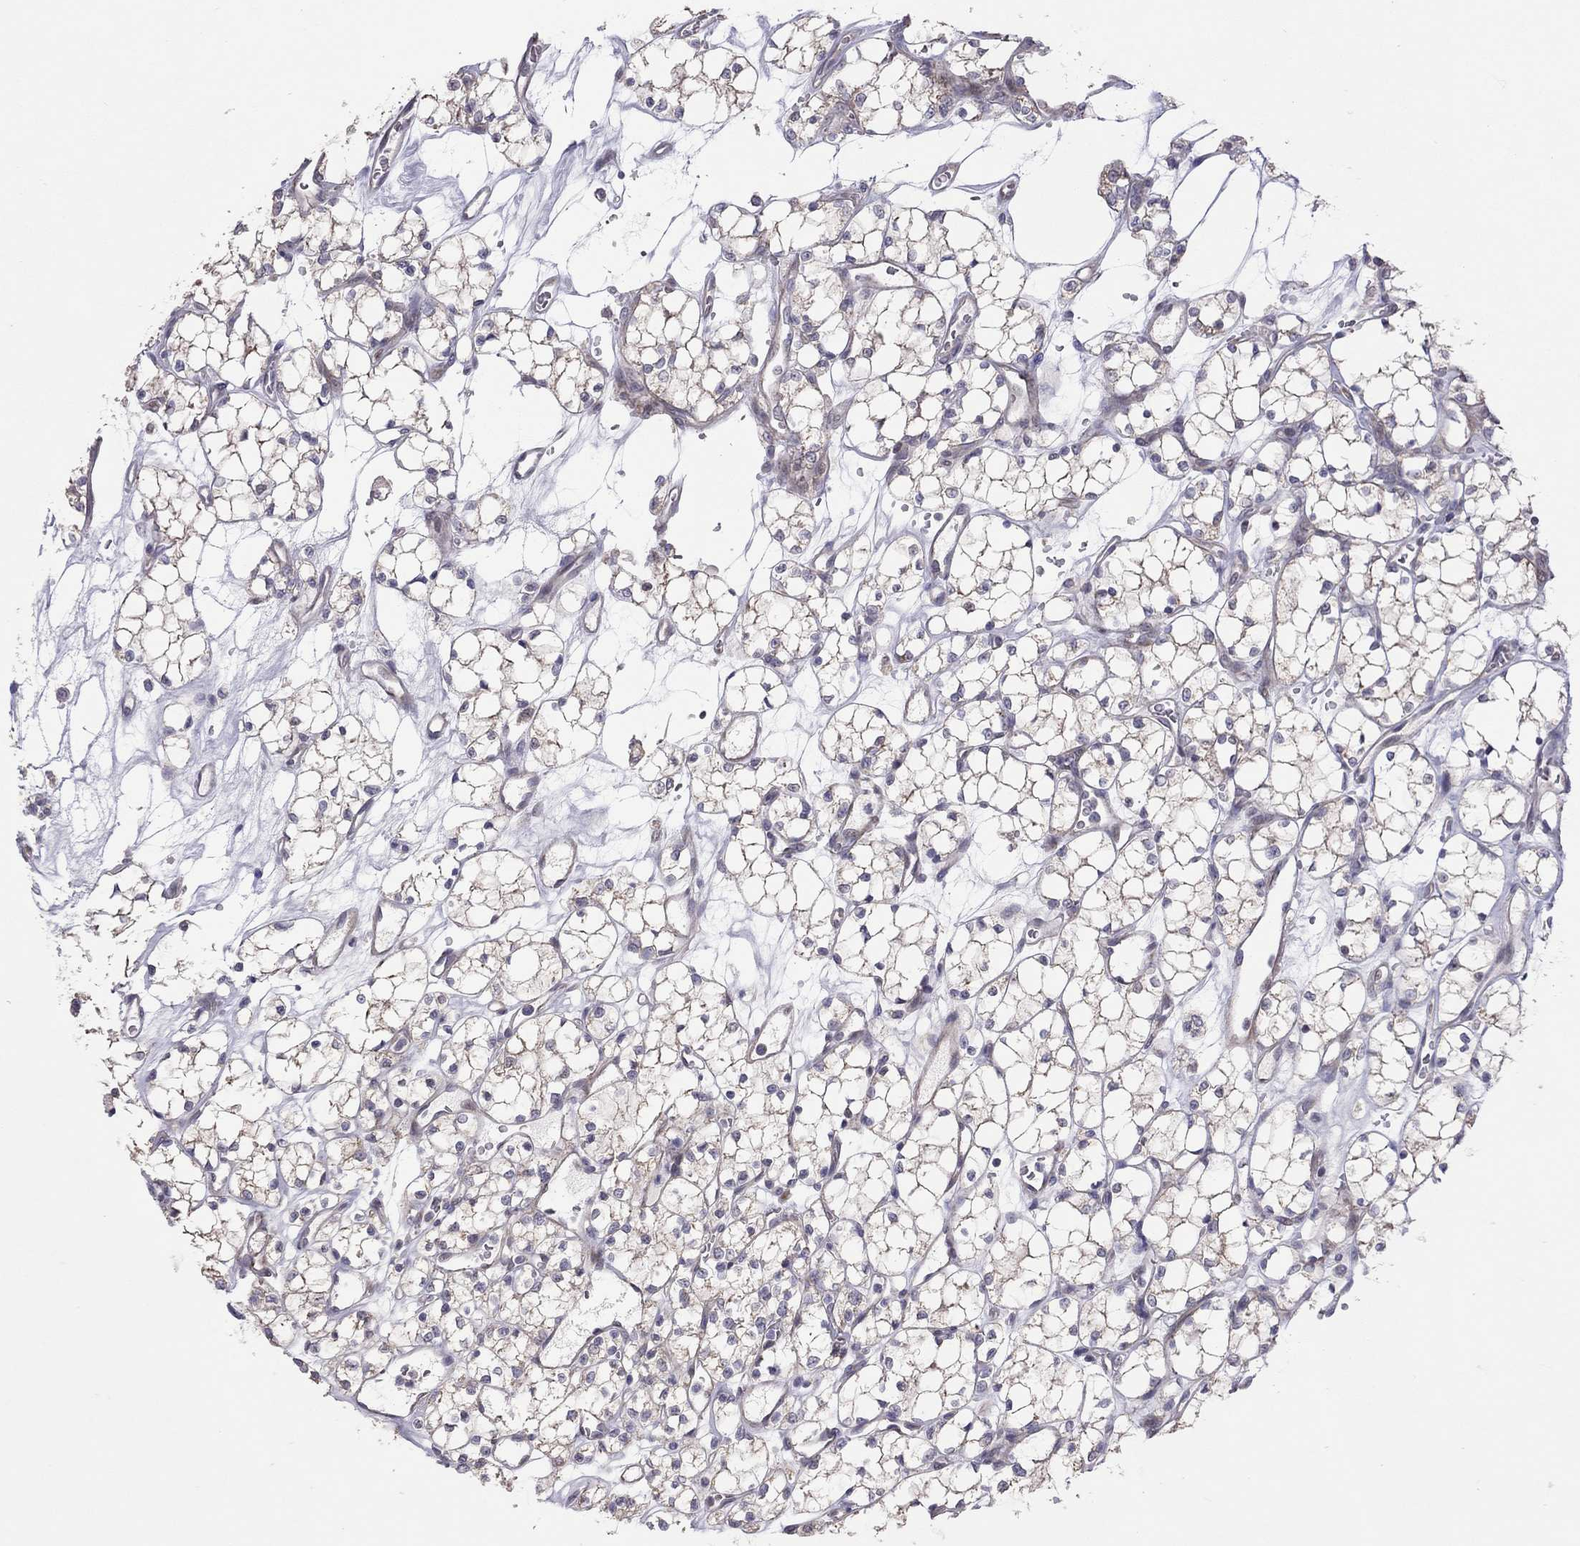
{"staining": {"intensity": "moderate", "quantity": ">75%", "location": "cytoplasmic/membranous"}, "tissue": "renal cancer", "cell_type": "Tumor cells", "image_type": "cancer", "snomed": [{"axis": "morphology", "description": "Adenocarcinoma, NOS"}, {"axis": "topography", "description": "Kidney"}], "caption": "Protein staining of renal adenocarcinoma tissue exhibits moderate cytoplasmic/membranous staining in about >75% of tumor cells.", "gene": "SYTL2", "patient": {"sex": "female", "age": 69}}